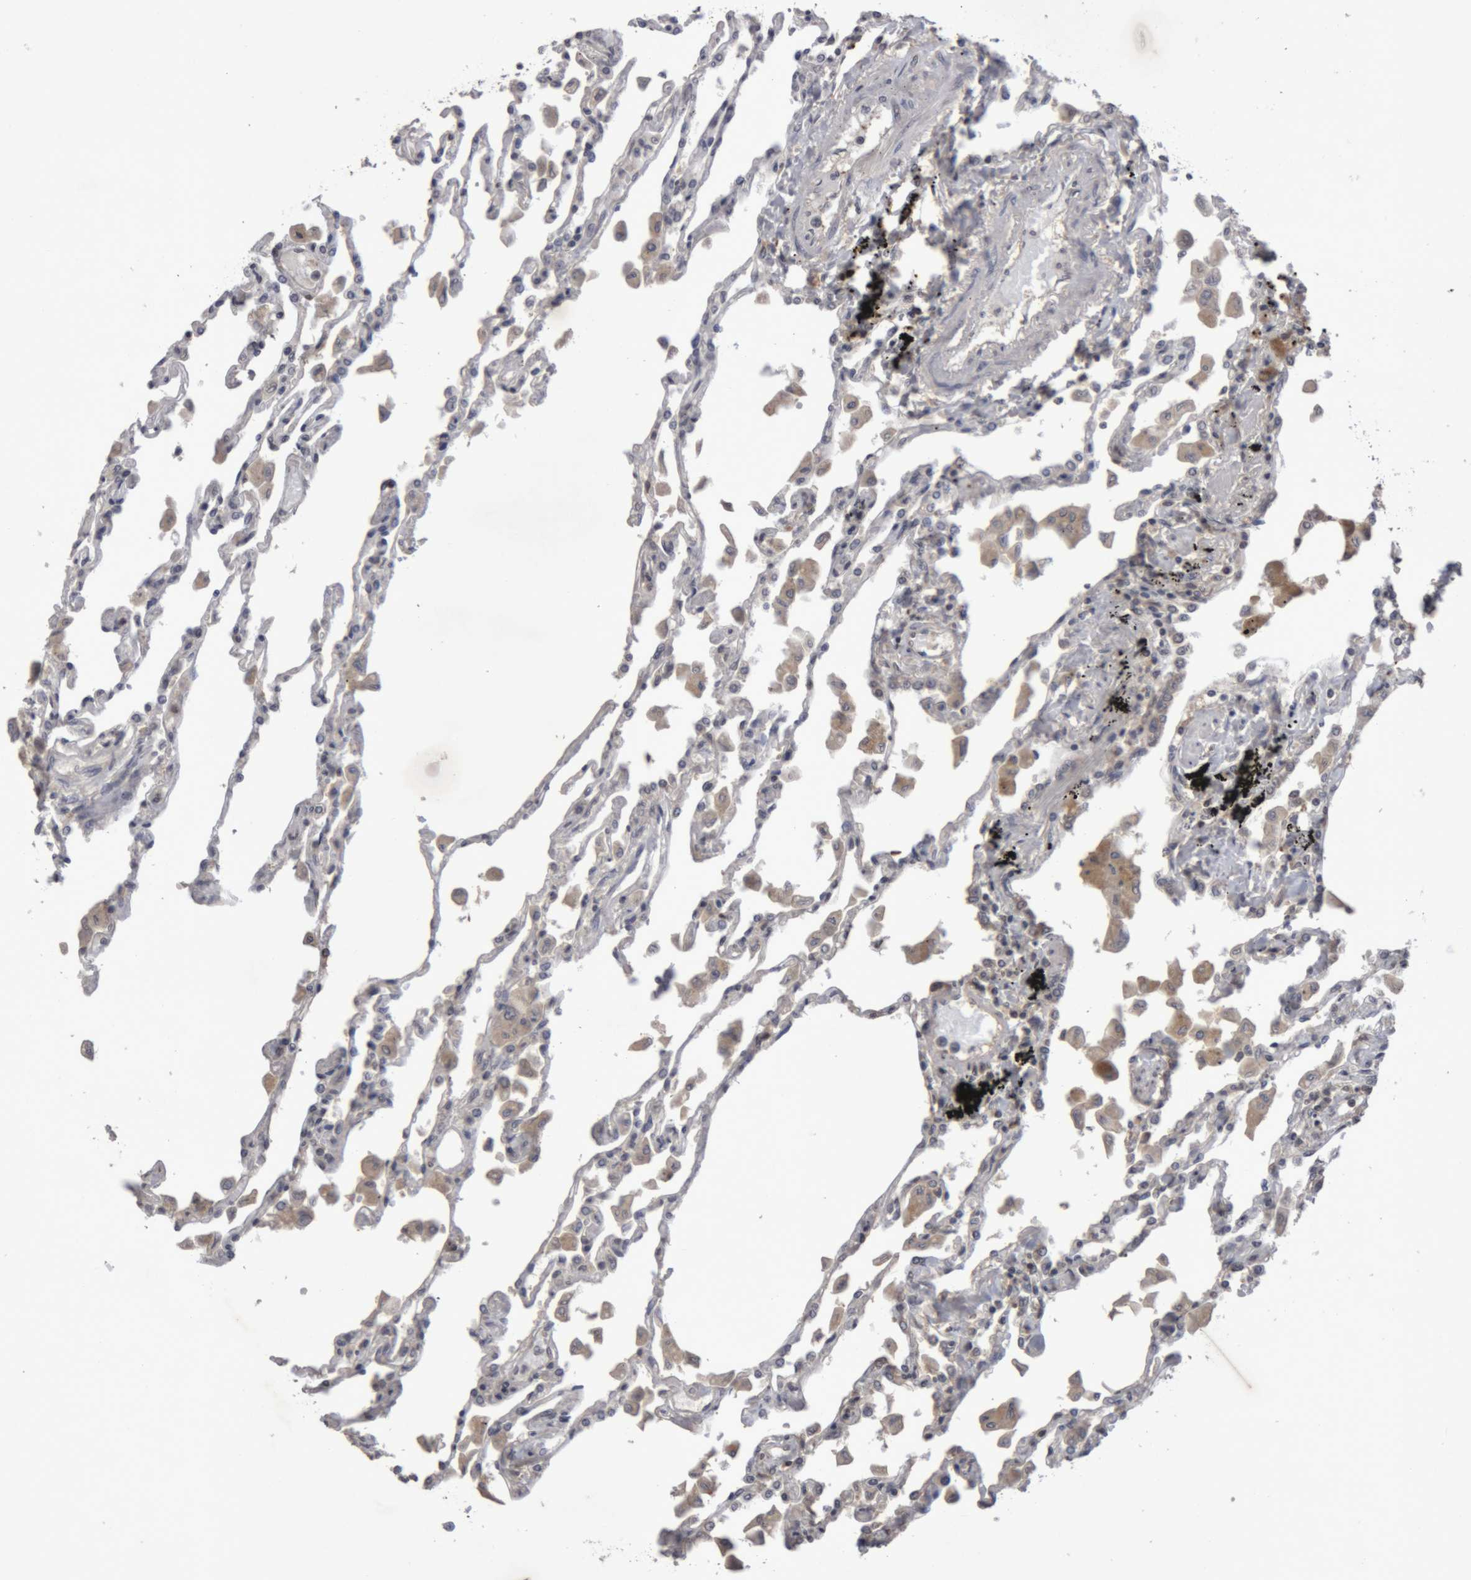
{"staining": {"intensity": "negative", "quantity": "none", "location": "none"}, "tissue": "lung", "cell_type": "Alveolar cells", "image_type": "normal", "snomed": [{"axis": "morphology", "description": "Normal tissue, NOS"}, {"axis": "topography", "description": "Bronchus"}, {"axis": "topography", "description": "Lung"}], "caption": "Immunohistochemistry (IHC) histopathology image of normal lung stained for a protein (brown), which reveals no positivity in alveolar cells. The staining is performed using DAB (3,3'-diaminobenzidine) brown chromogen with nuclei counter-stained in using hematoxylin.", "gene": "NFATC2", "patient": {"sex": "female", "age": 49}}